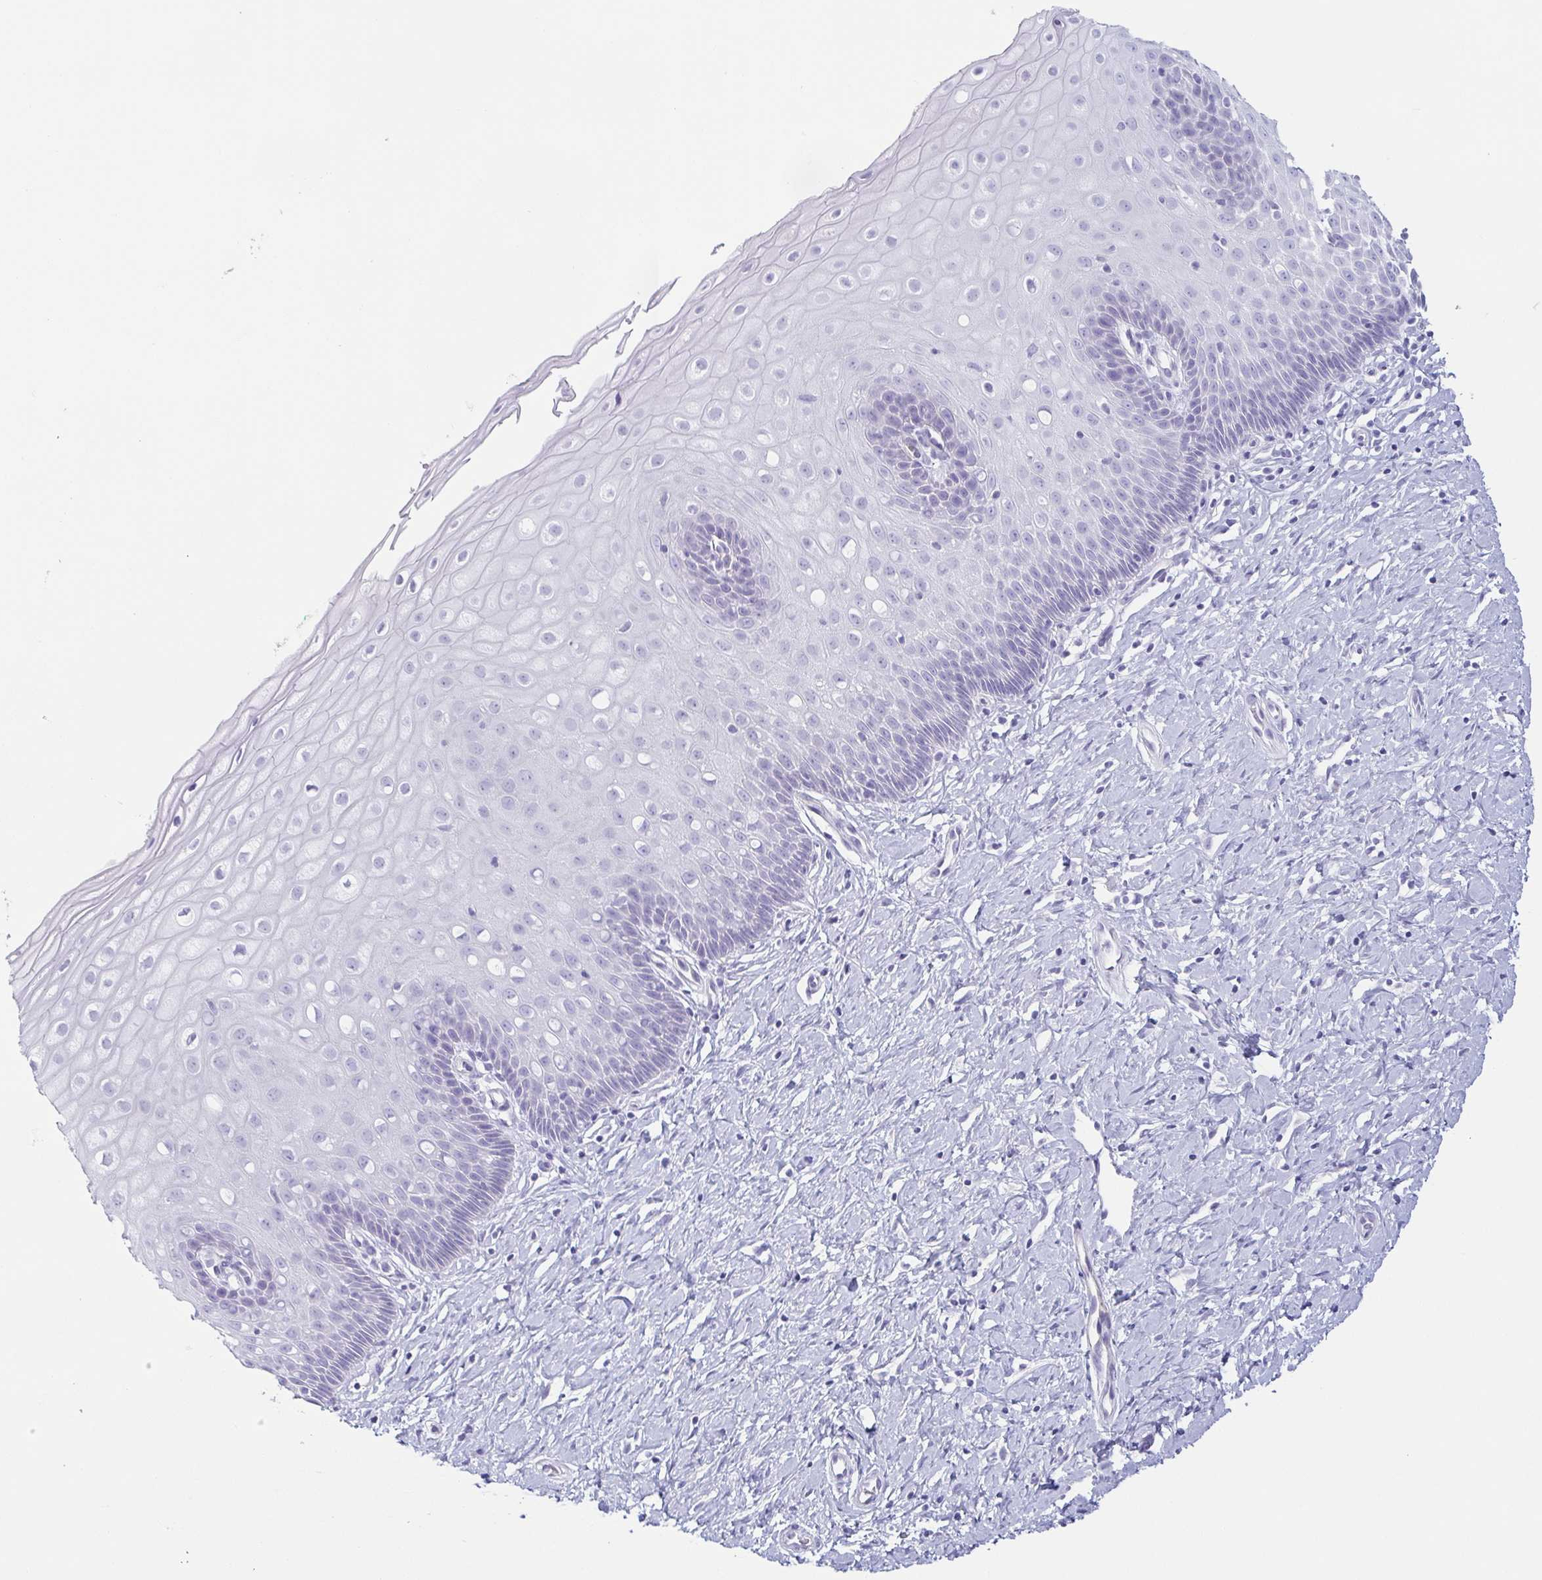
{"staining": {"intensity": "negative", "quantity": "none", "location": "none"}, "tissue": "cervix", "cell_type": "Glandular cells", "image_type": "normal", "snomed": [{"axis": "morphology", "description": "Normal tissue, NOS"}, {"axis": "topography", "description": "Cervix"}], "caption": "The image displays no significant expression in glandular cells of cervix.", "gene": "PRR27", "patient": {"sex": "female", "age": 37}}